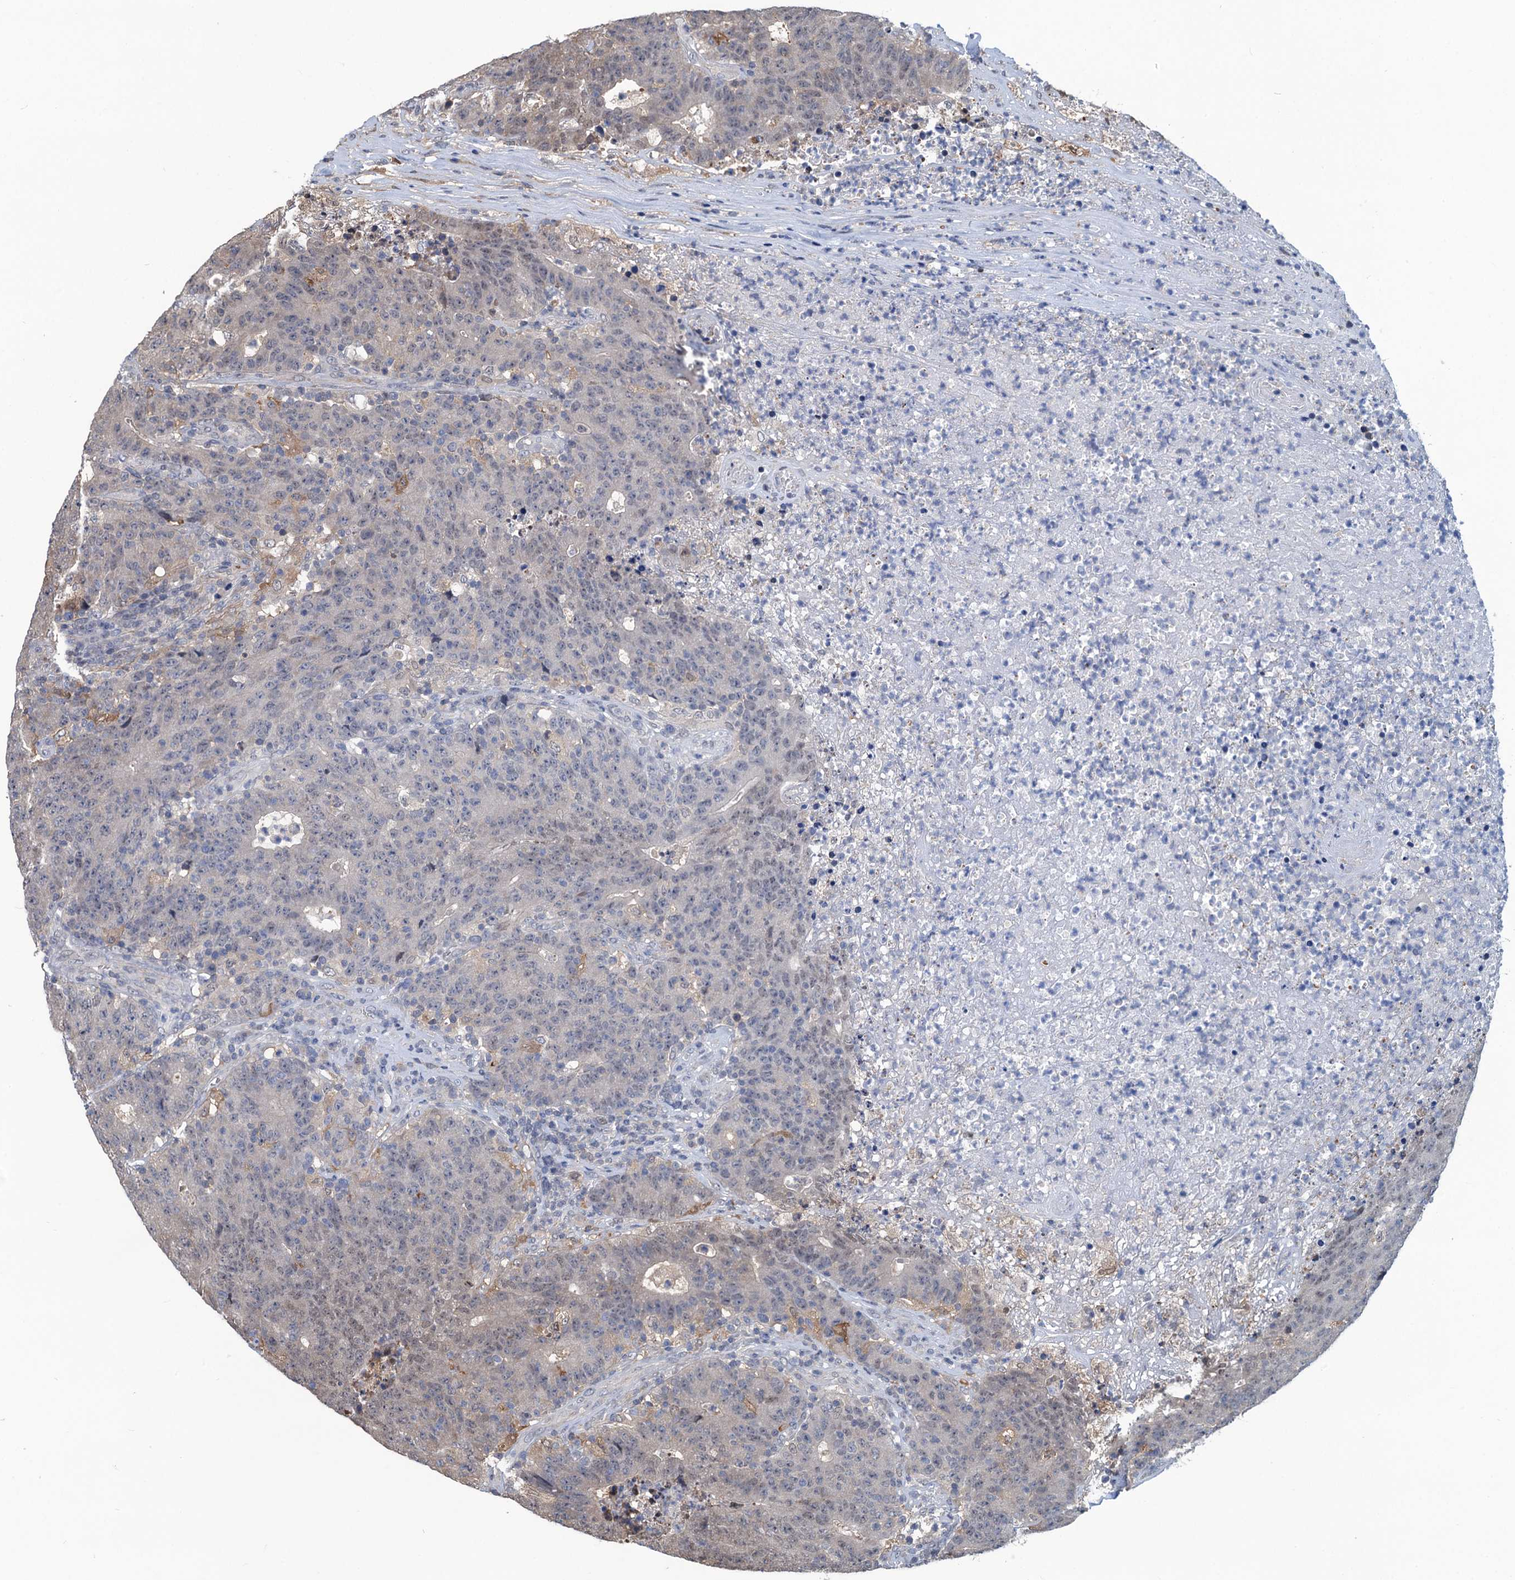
{"staining": {"intensity": "weak", "quantity": "<25%", "location": "cytoplasmic/membranous"}, "tissue": "colorectal cancer", "cell_type": "Tumor cells", "image_type": "cancer", "snomed": [{"axis": "morphology", "description": "Adenocarcinoma, NOS"}, {"axis": "topography", "description": "Colon"}], "caption": "Adenocarcinoma (colorectal) stained for a protein using immunohistochemistry displays no staining tumor cells.", "gene": "RTKN2", "patient": {"sex": "female", "age": 75}}